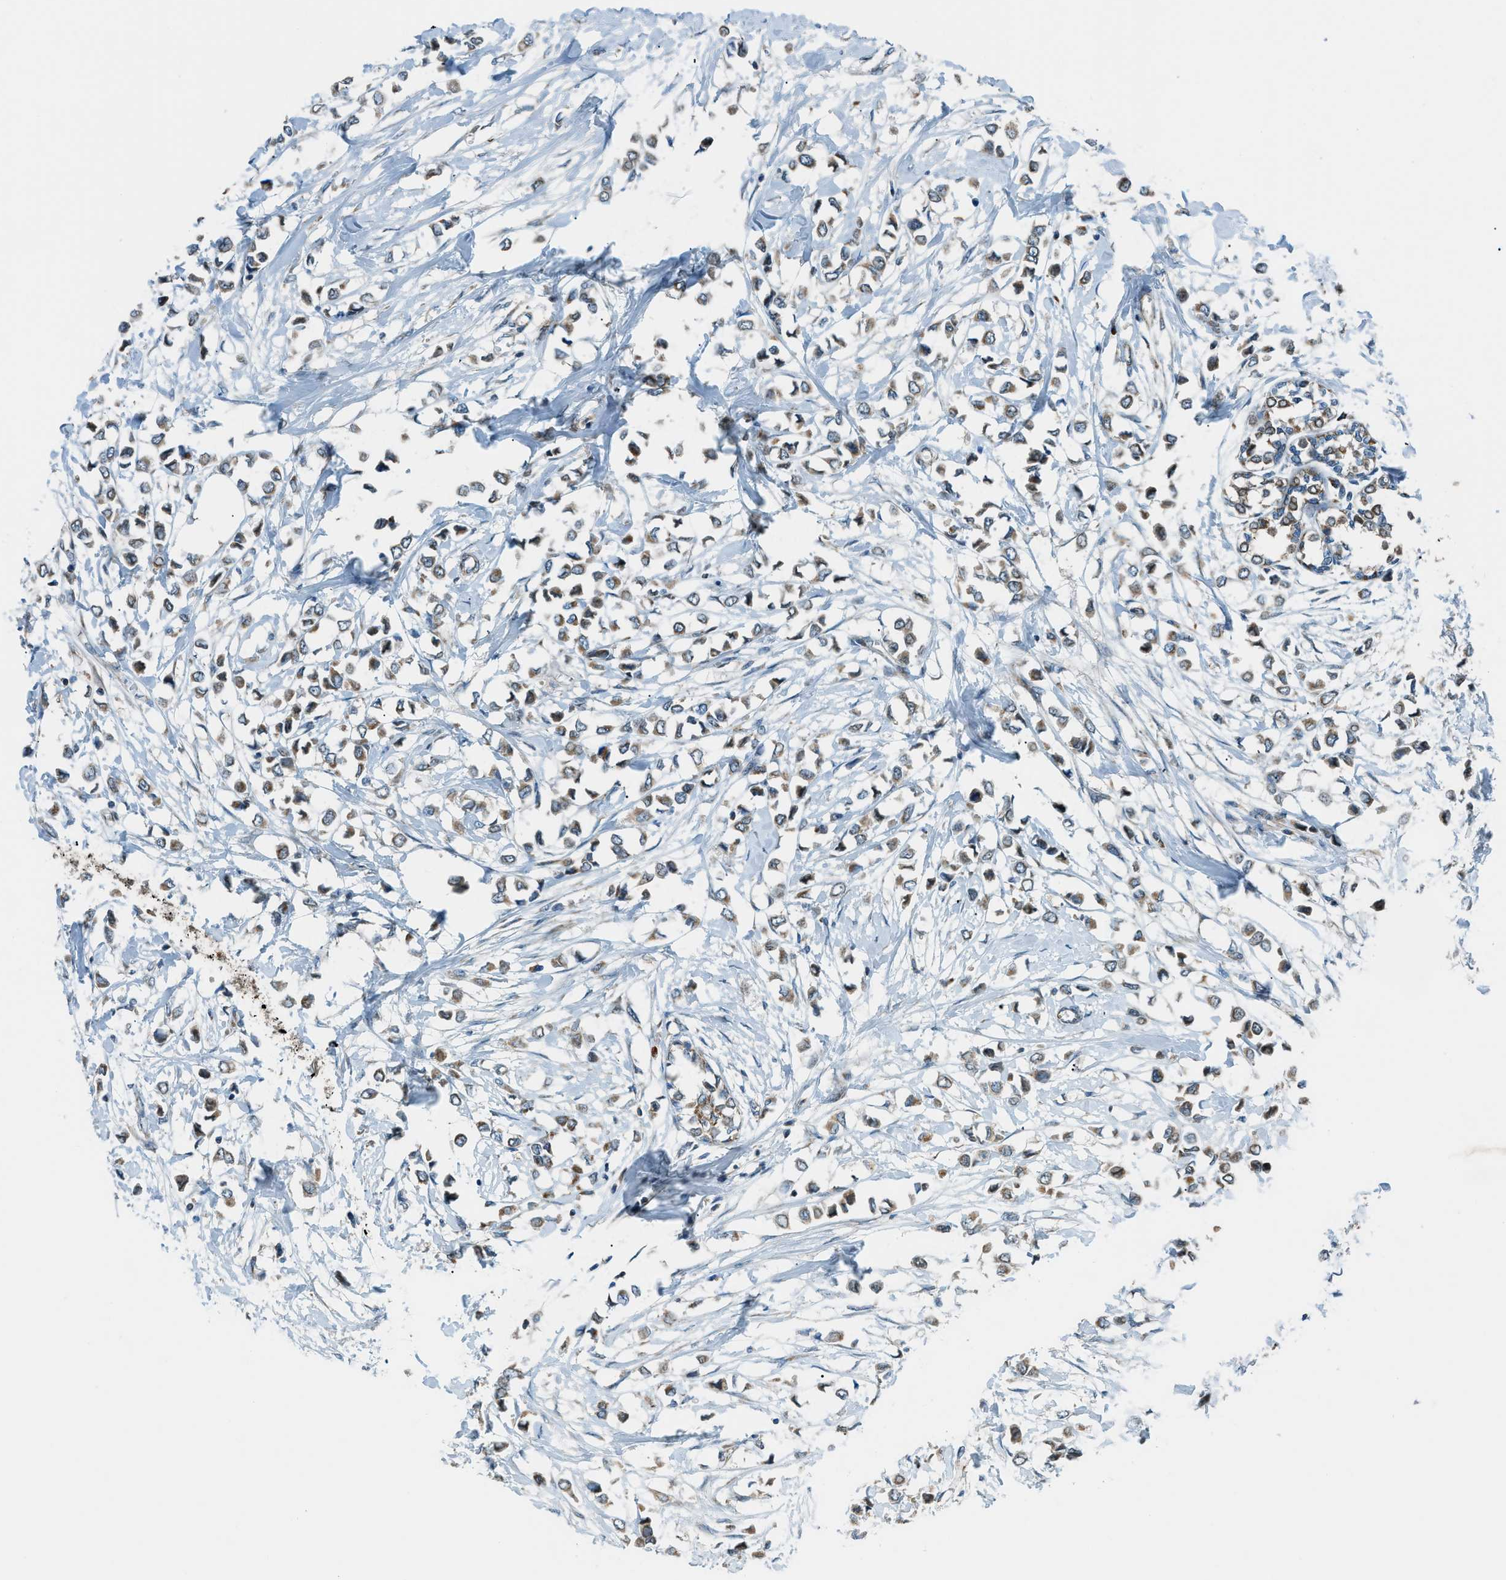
{"staining": {"intensity": "moderate", "quantity": ">75%", "location": "cytoplasmic/membranous"}, "tissue": "breast cancer", "cell_type": "Tumor cells", "image_type": "cancer", "snomed": [{"axis": "morphology", "description": "Lobular carcinoma"}, {"axis": "topography", "description": "Breast"}], "caption": "A high-resolution micrograph shows immunohistochemistry (IHC) staining of breast cancer (lobular carcinoma), which shows moderate cytoplasmic/membranous staining in approximately >75% of tumor cells.", "gene": "PIGG", "patient": {"sex": "female", "age": 51}}